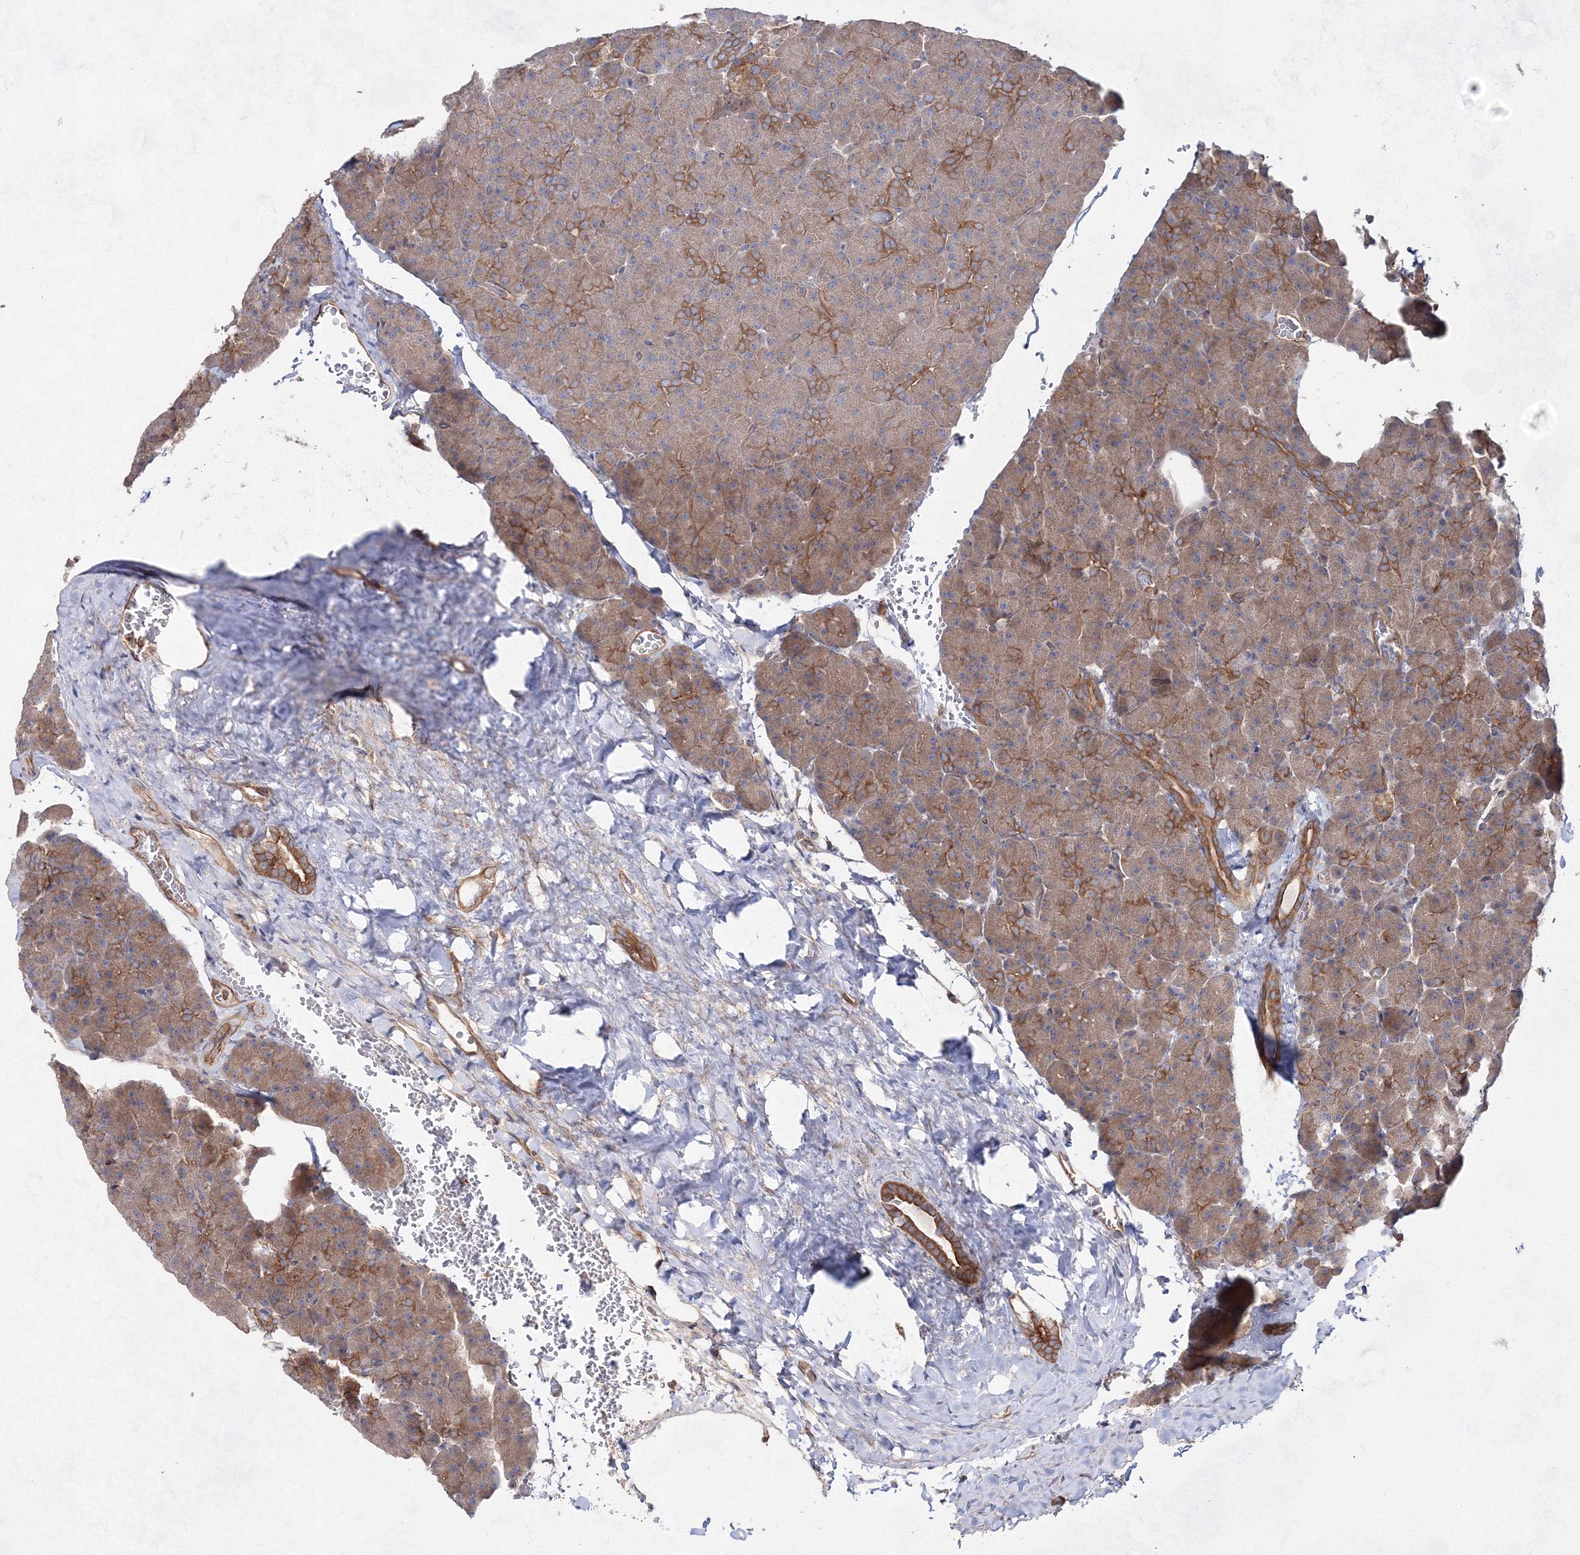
{"staining": {"intensity": "moderate", "quantity": "25%-75%", "location": "cytoplasmic/membranous"}, "tissue": "pancreas", "cell_type": "Exocrine glandular cells", "image_type": "normal", "snomed": [{"axis": "morphology", "description": "Normal tissue, NOS"}, {"axis": "topography", "description": "Pancreas"}], "caption": "Protein expression analysis of benign pancreas displays moderate cytoplasmic/membranous expression in about 25%-75% of exocrine glandular cells.", "gene": "EXOC6", "patient": {"sex": "female", "age": 35}}